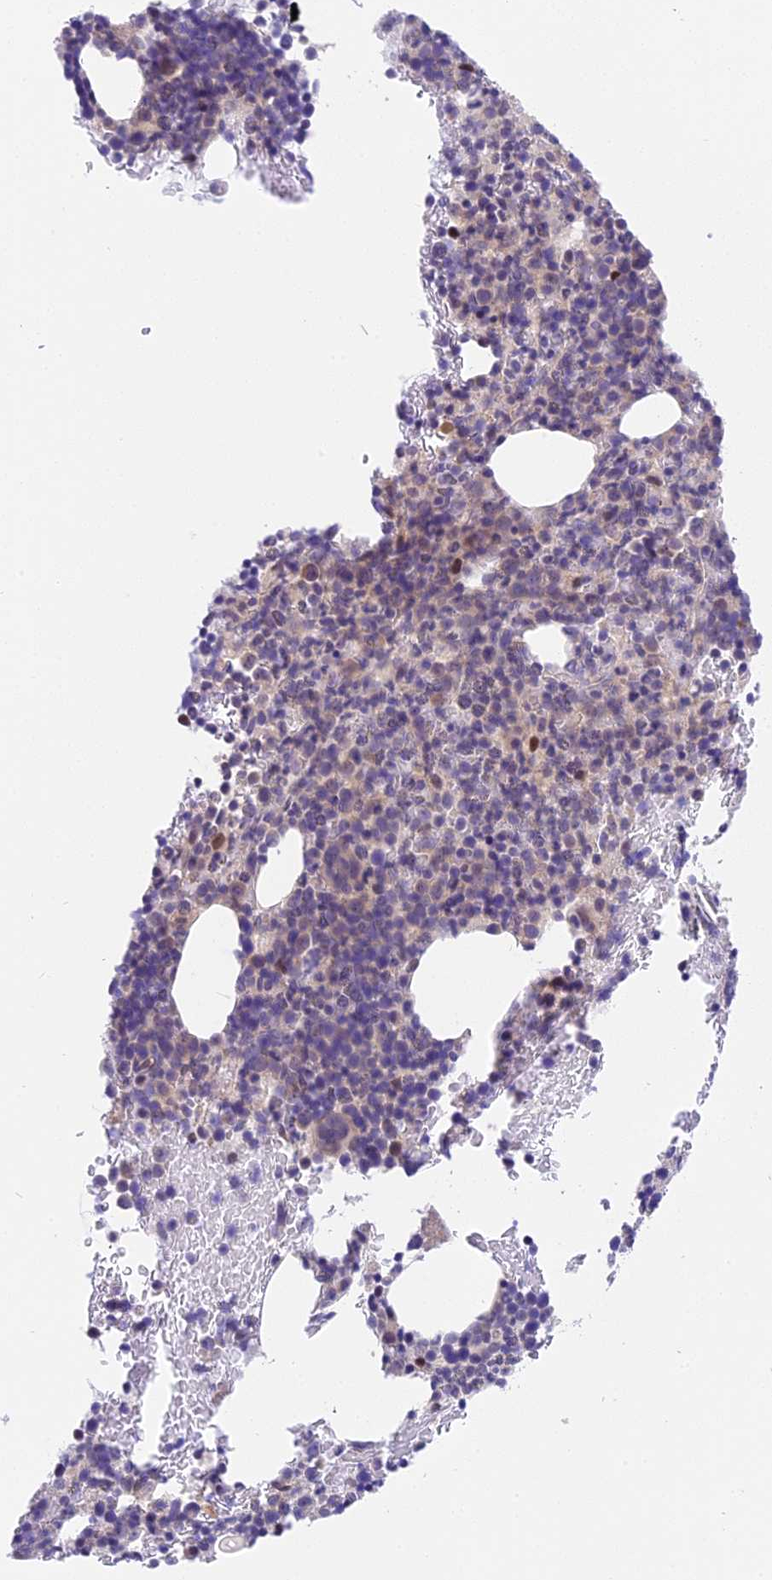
{"staining": {"intensity": "moderate", "quantity": "<25%", "location": "nuclear"}, "tissue": "bone marrow", "cell_type": "Hematopoietic cells", "image_type": "normal", "snomed": [{"axis": "morphology", "description": "Normal tissue, NOS"}, {"axis": "topography", "description": "Bone marrow"}], "caption": "The immunohistochemical stain labels moderate nuclear positivity in hematopoietic cells of benign bone marrow.", "gene": "MIDN", "patient": {"sex": "male", "age": 74}}